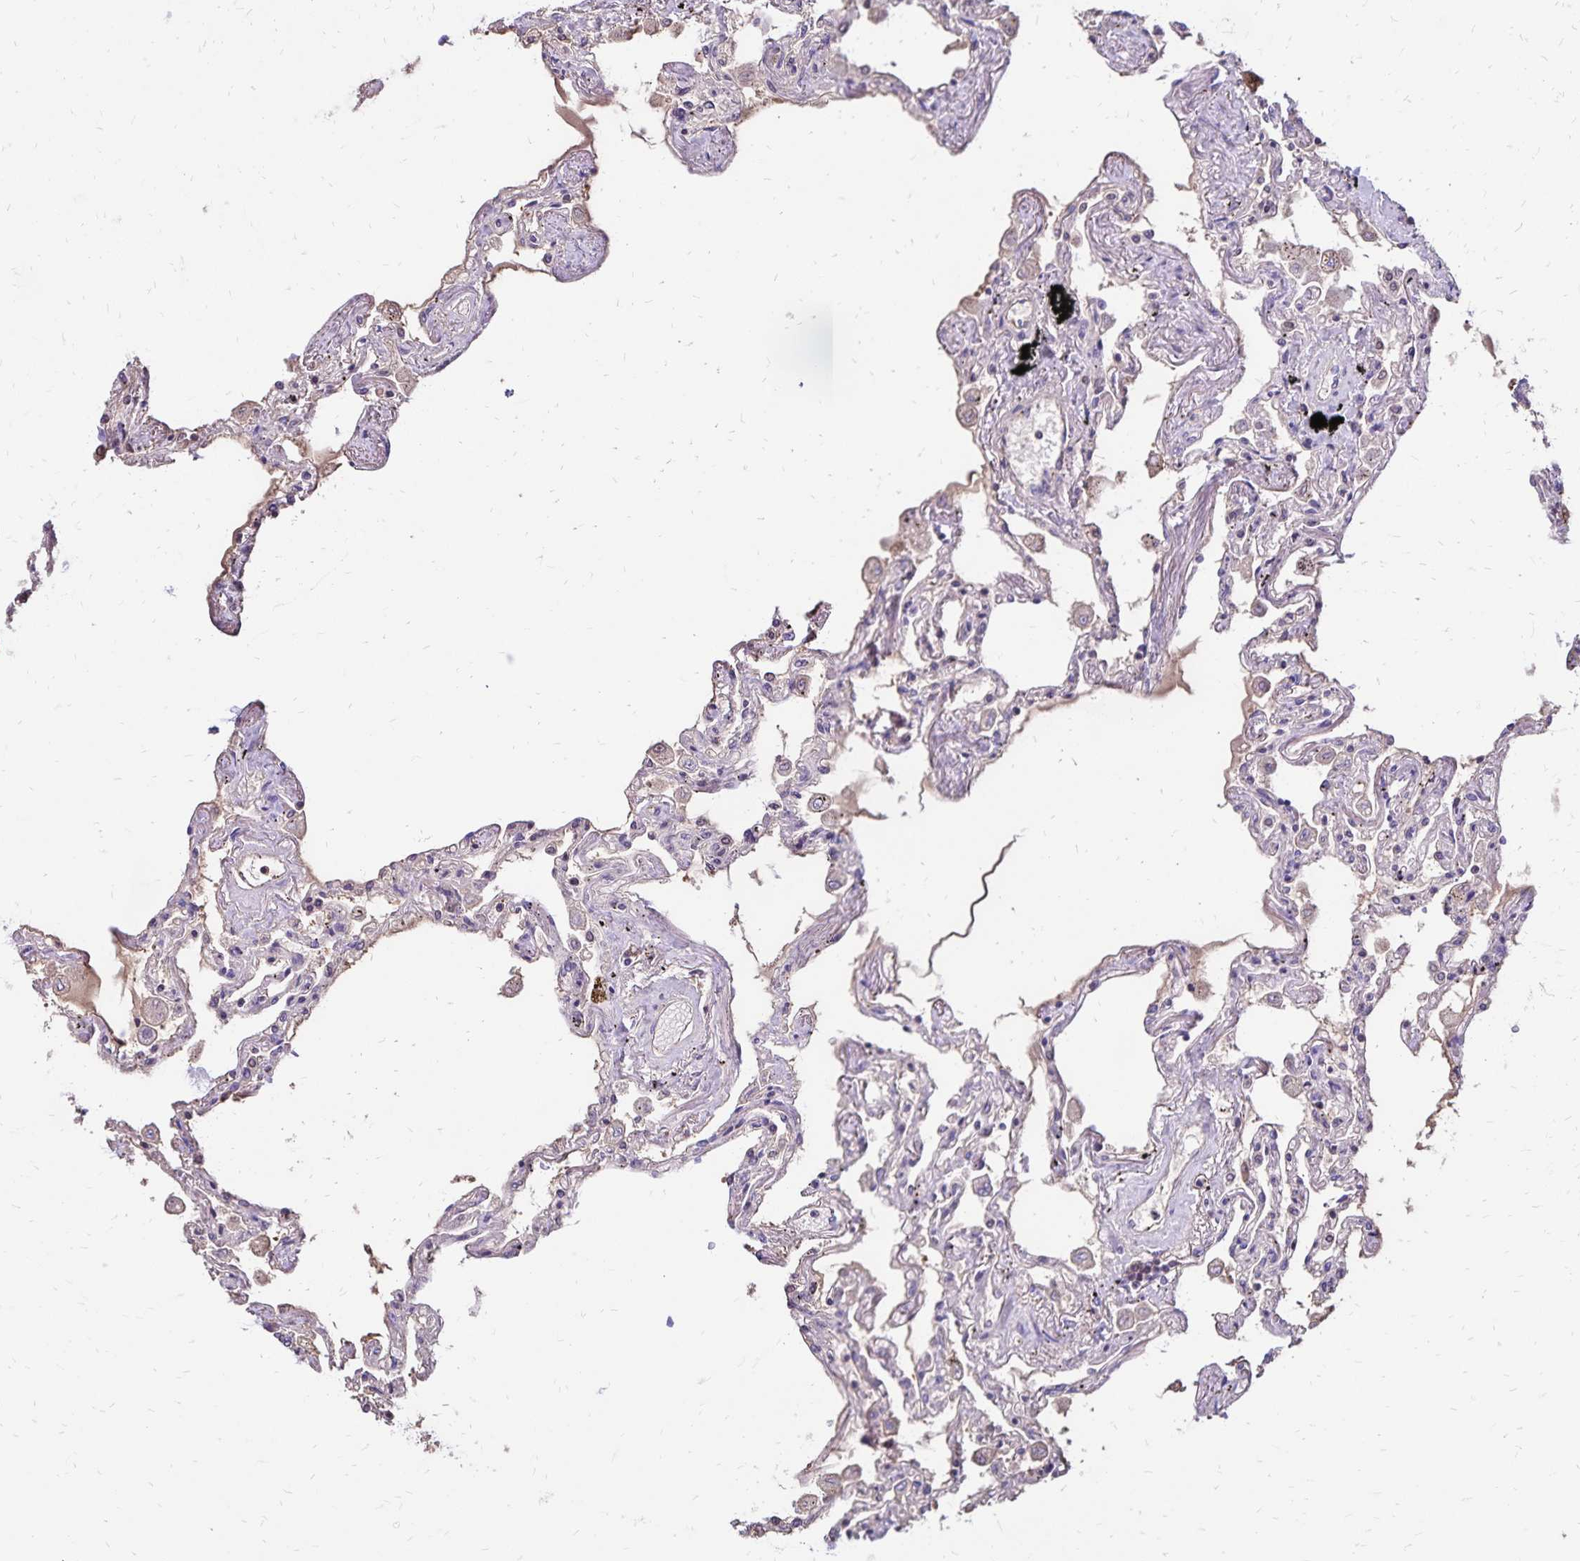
{"staining": {"intensity": "negative", "quantity": "none", "location": "none"}, "tissue": "lung", "cell_type": "Alveolar cells", "image_type": "normal", "snomed": [{"axis": "morphology", "description": "Normal tissue, NOS"}, {"axis": "morphology", "description": "Adenocarcinoma, NOS"}, {"axis": "topography", "description": "Cartilage tissue"}, {"axis": "topography", "description": "Lung"}], "caption": "DAB immunohistochemical staining of normal lung shows no significant positivity in alveolar cells. (Brightfield microscopy of DAB immunohistochemistry at high magnification).", "gene": "CD27", "patient": {"sex": "female", "age": 67}}